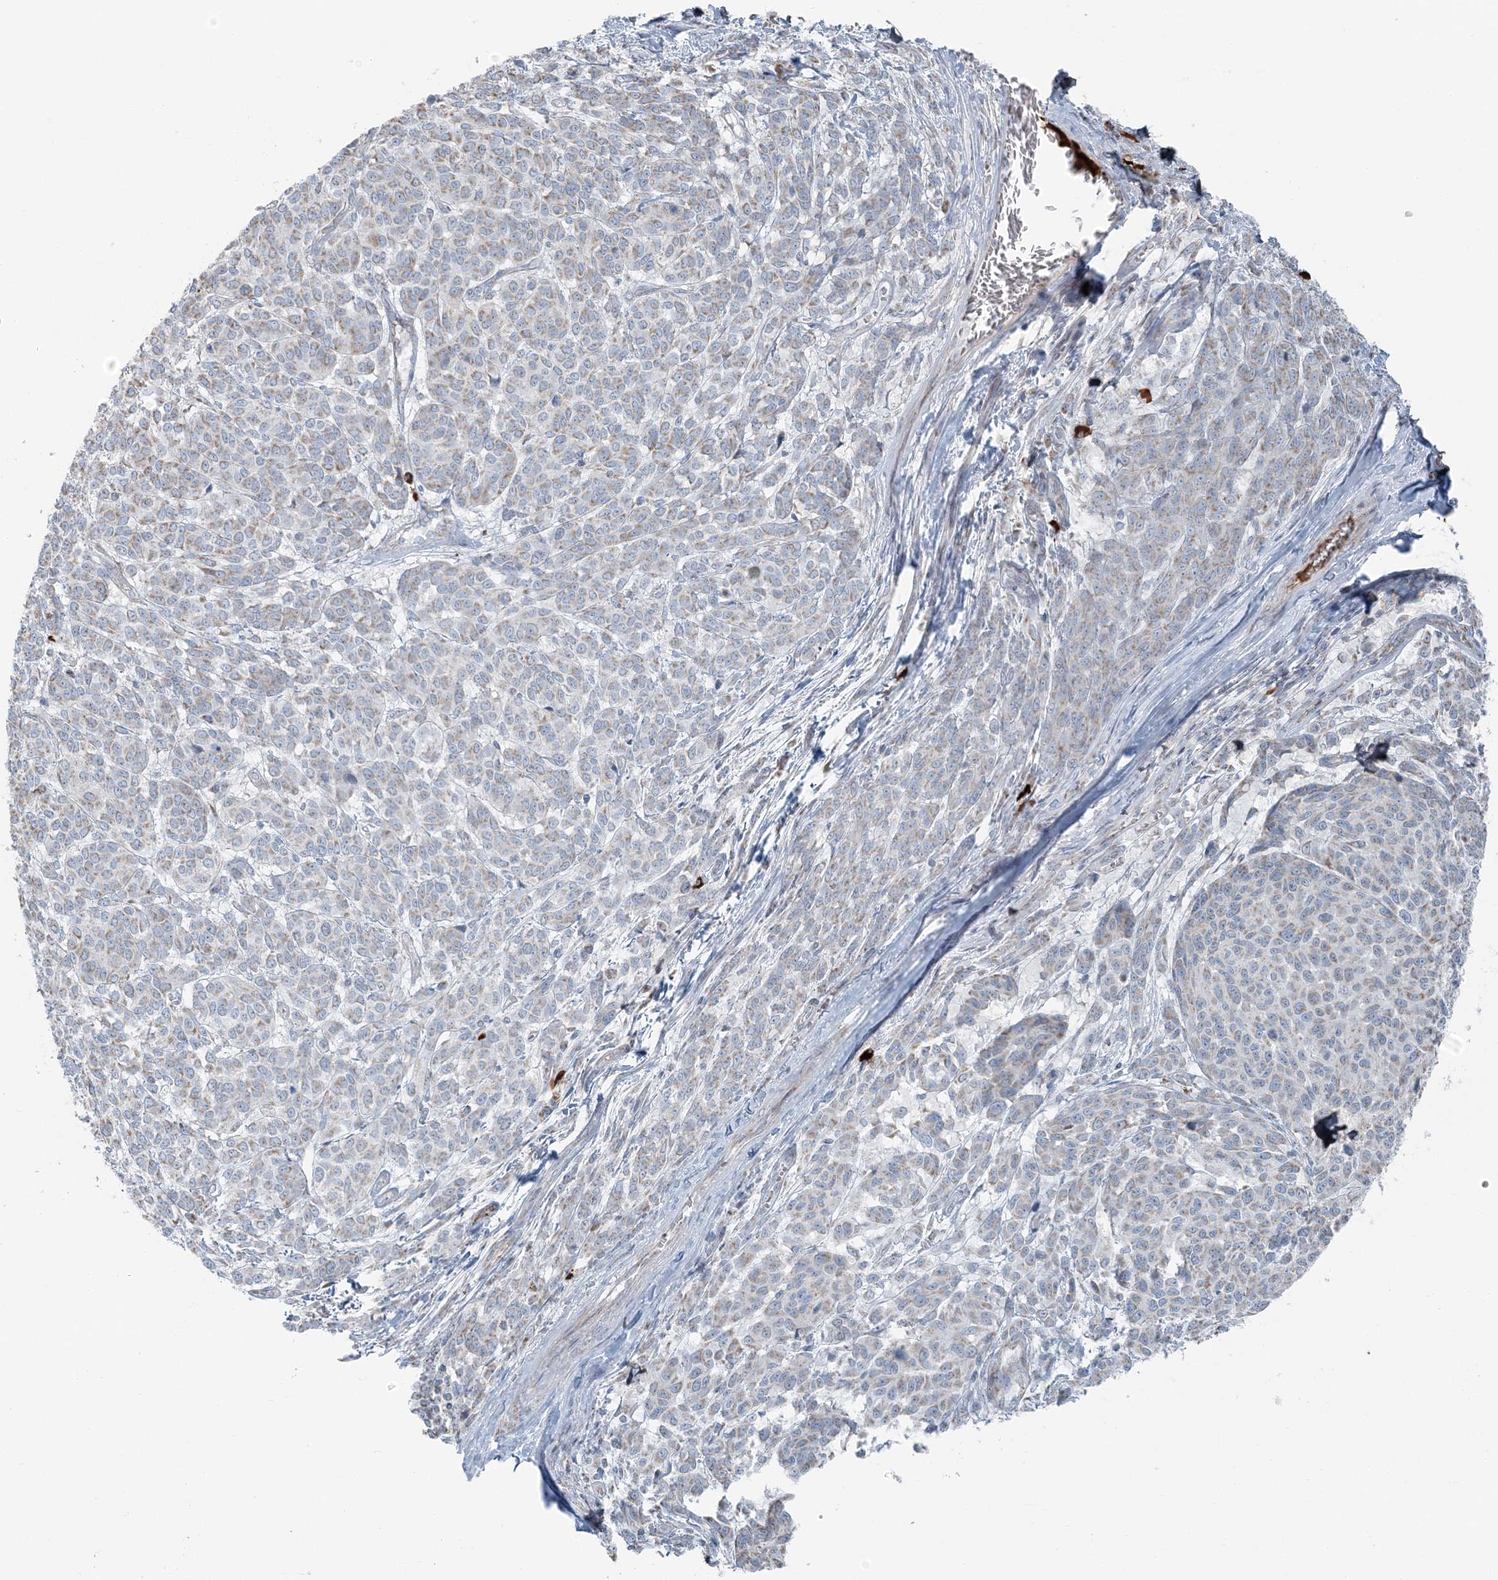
{"staining": {"intensity": "weak", "quantity": "25%-75%", "location": "cytoplasmic/membranous"}, "tissue": "melanoma", "cell_type": "Tumor cells", "image_type": "cancer", "snomed": [{"axis": "morphology", "description": "Malignant melanoma, NOS"}, {"axis": "topography", "description": "Skin"}], "caption": "Brown immunohistochemical staining in melanoma demonstrates weak cytoplasmic/membranous positivity in approximately 25%-75% of tumor cells.", "gene": "SLC22A16", "patient": {"sex": "male", "age": 49}}